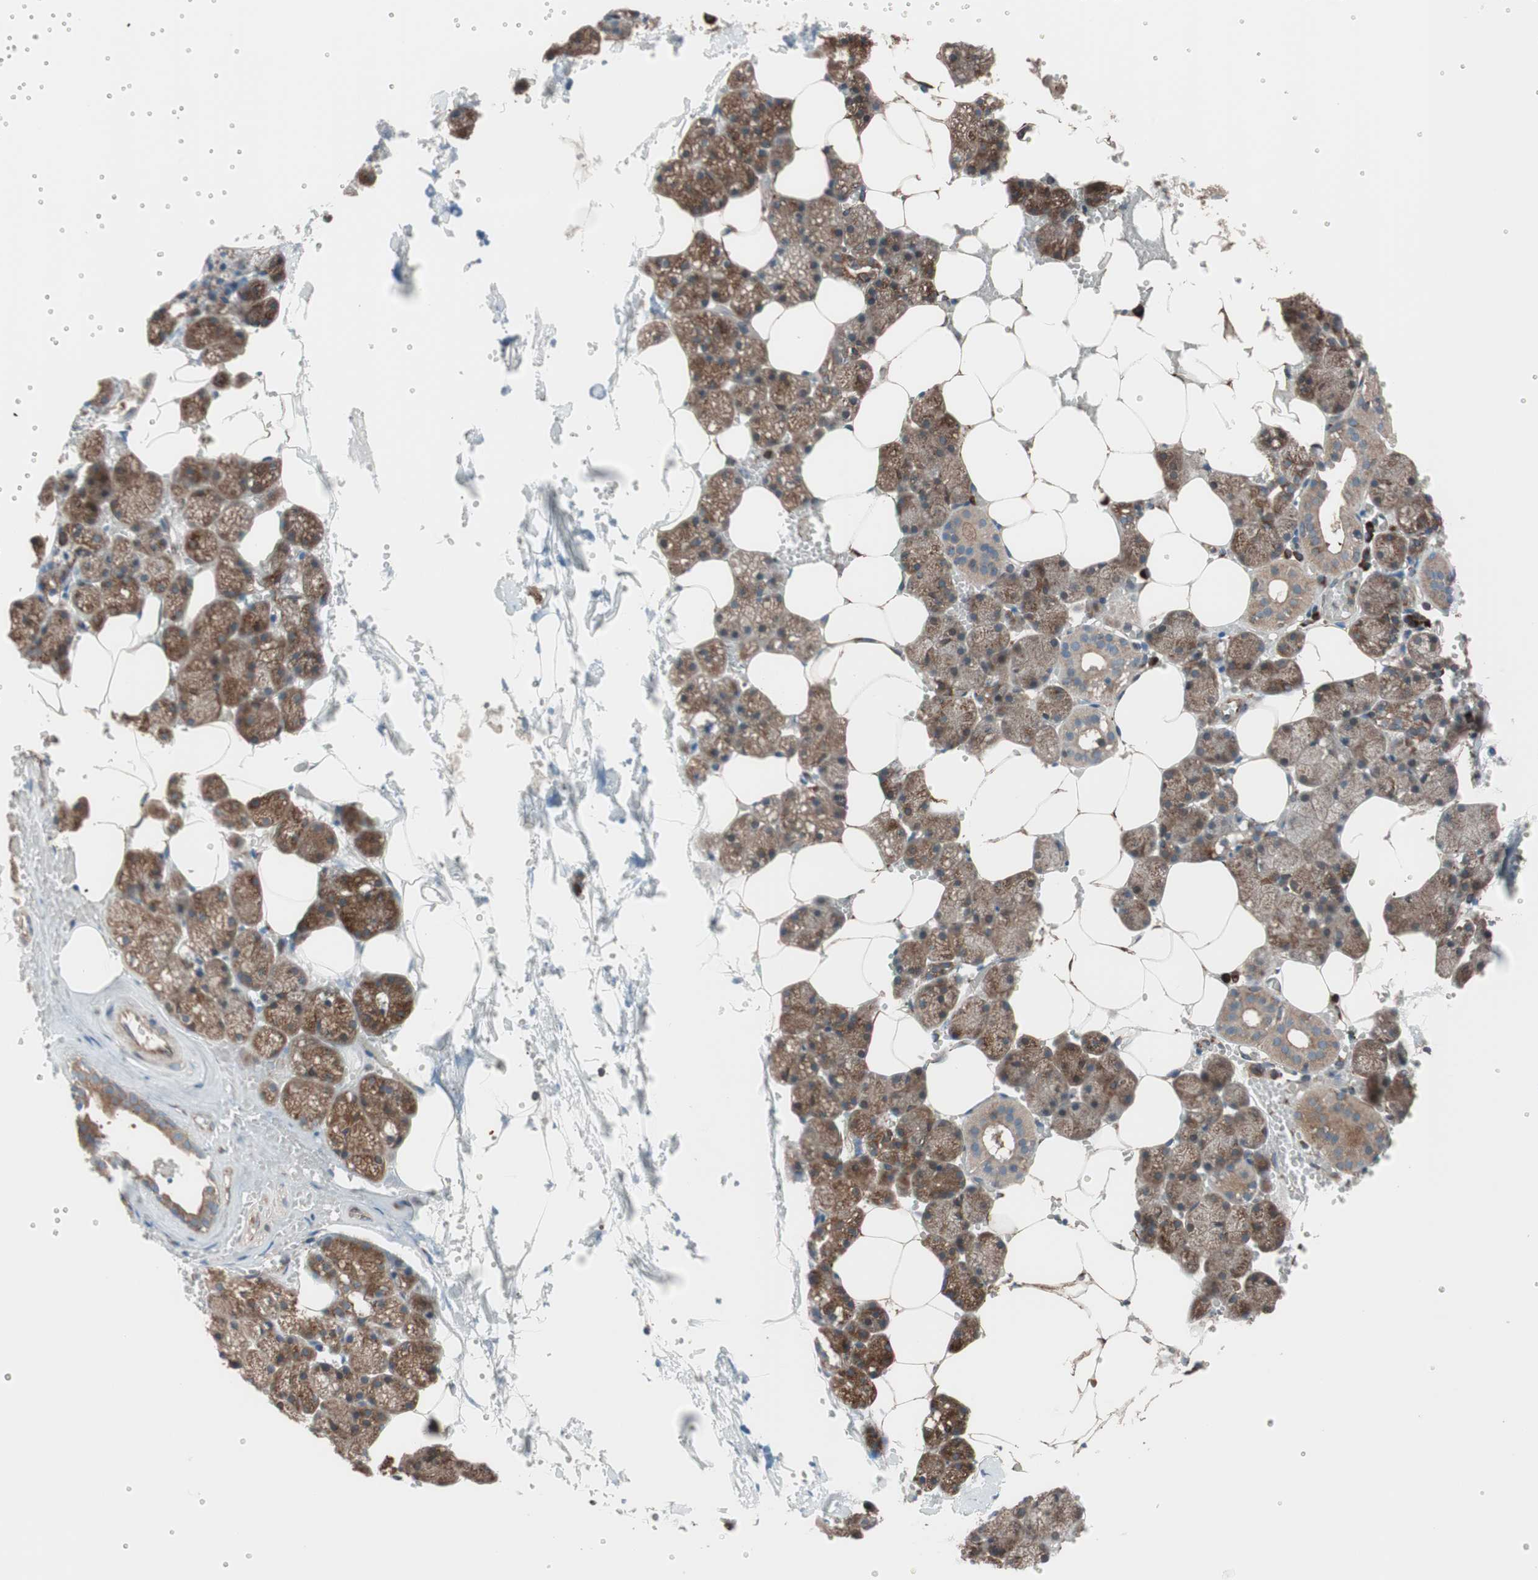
{"staining": {"intensity": "moderate", "quantity": ">75%", "location": "cytoplasmic/membranous"}, "tissue": "salivary gland", "cell_type": "Glandular cells", "image_type": "normal", "snomed": [{"axis": "morphology", "description": "Normal tissue, NOS"}, {"axis": "topography", "description": "Salivary gland"}], "caption": "The image shows immunohistochemical staining of unremarkable salivary gland. There is moderate cytoplasmic/membranous expression is appreciated in approximately >75% of glandular cells.", "gene": "SEC31A", "patient": {"sex": "male", "age": 62}}